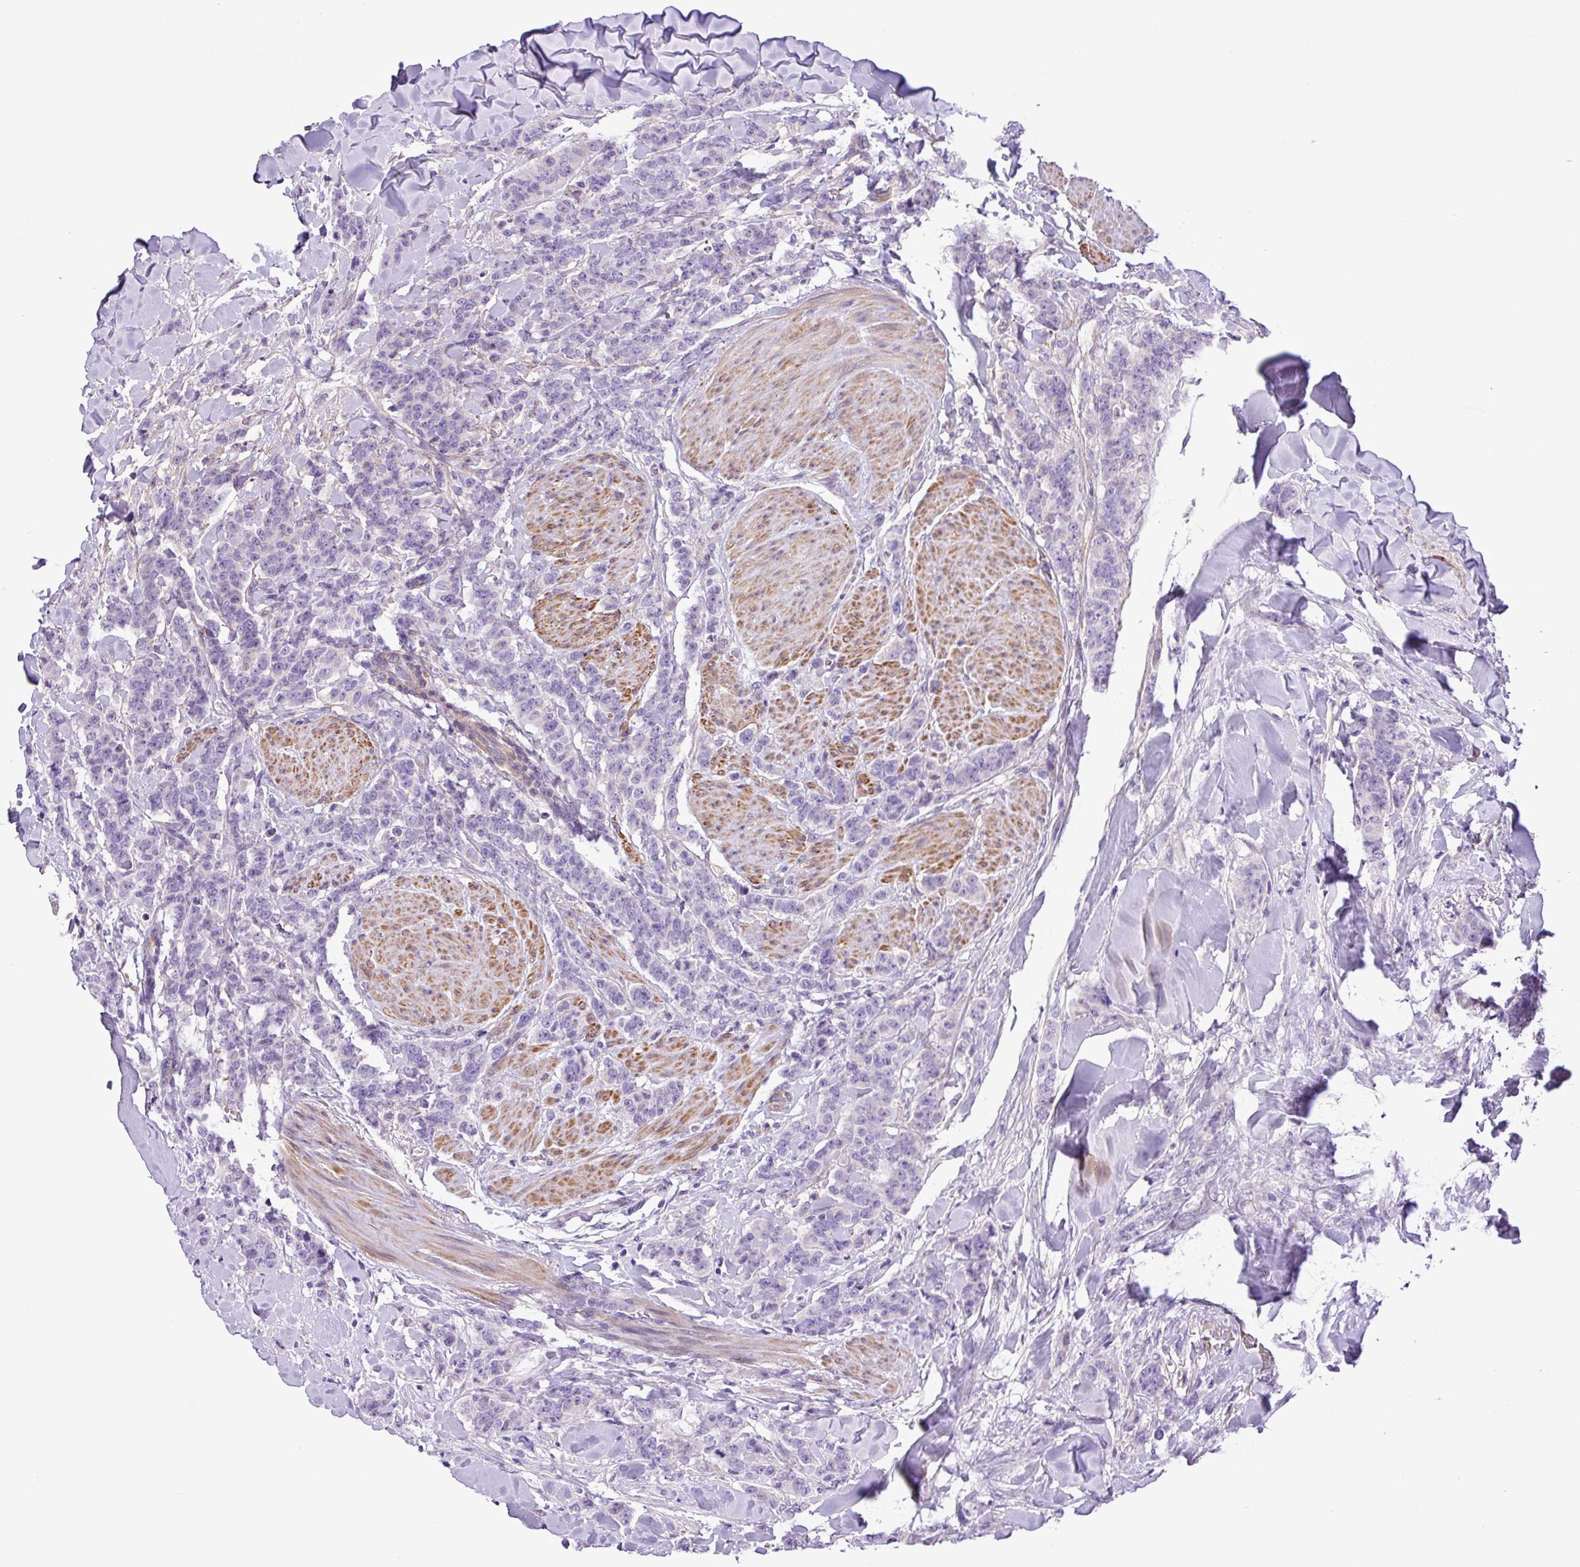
{"staining": {"intensity": "negative", "quantity": "none", "location": "none"}, "tissue": "breast cancer", "cell_type": "Tumor cells", "image_type": "cancer", "snomed": [{"axis": "morphology", "description": "Duct carcinoma"}, {"axis": "topography", "description": "Breast"}], "caption": "Protein analysis of breast cancer (infiltrating ductal carcinoma) demonstrates no significant positivity in tumor cells.", "gene": "C11orf91", "patient": {"sex": "female", "age": 40}}